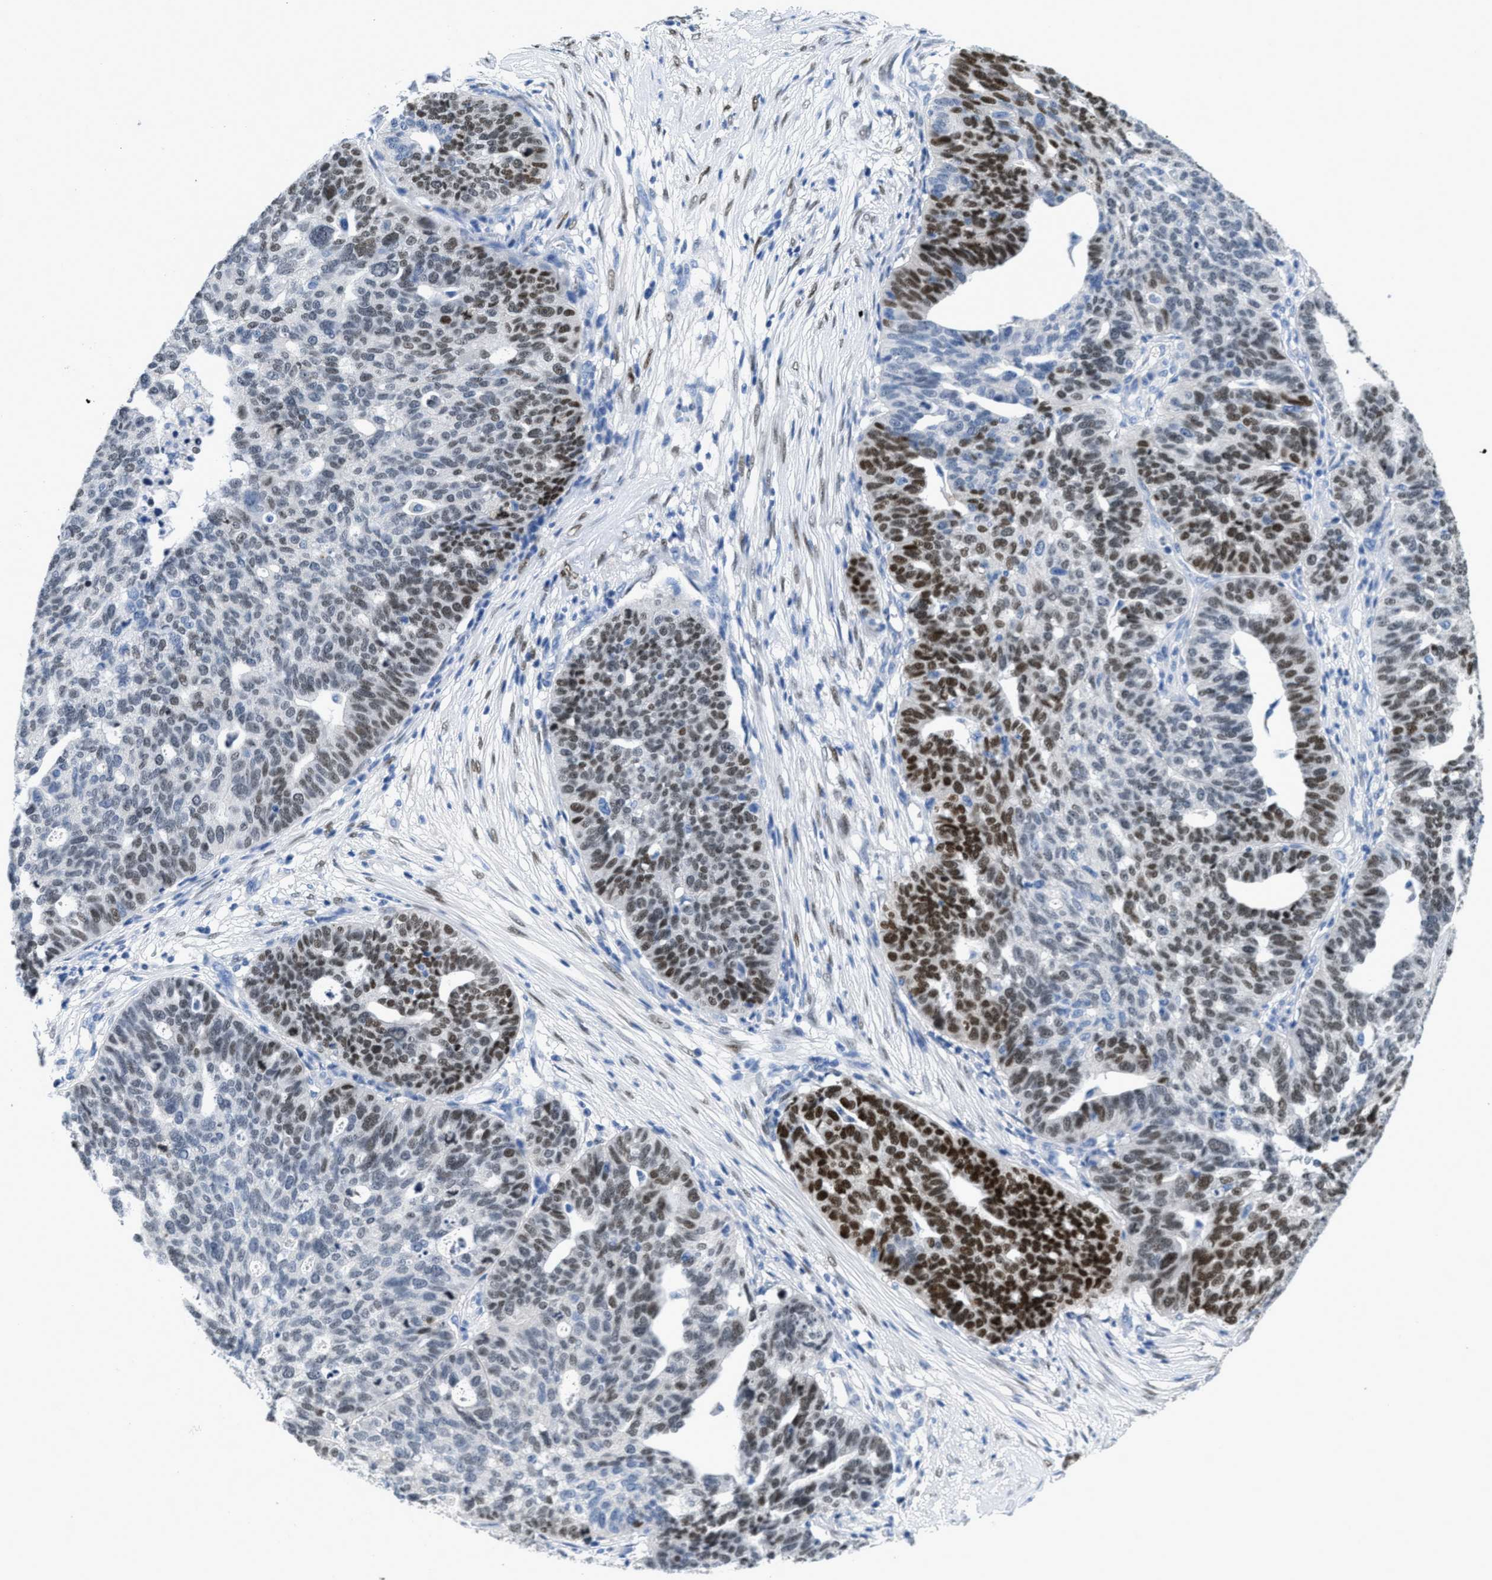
{"staining": {"intensity": "moderate", "quantity": "25%-75%", "location": "nuclear"}, "tissue": "ovarian cancer", "cell_type": "Tumor cells", "image_type": "cancer", "snomed": [{"axis": "morphology", "description": "Cystadenocarcinoma, serous, NOS"}, {"axis": "topography", "description": "Ovary"}], "caption": "Human serous cystadenocarcinoma (ovarian) stained for a protein (brown) shows moderate nuclear positive expression in approximately 25%-75% of tumor cells.", "gene": "NFIX", "patient": {"sex": "female", "age": 59}}